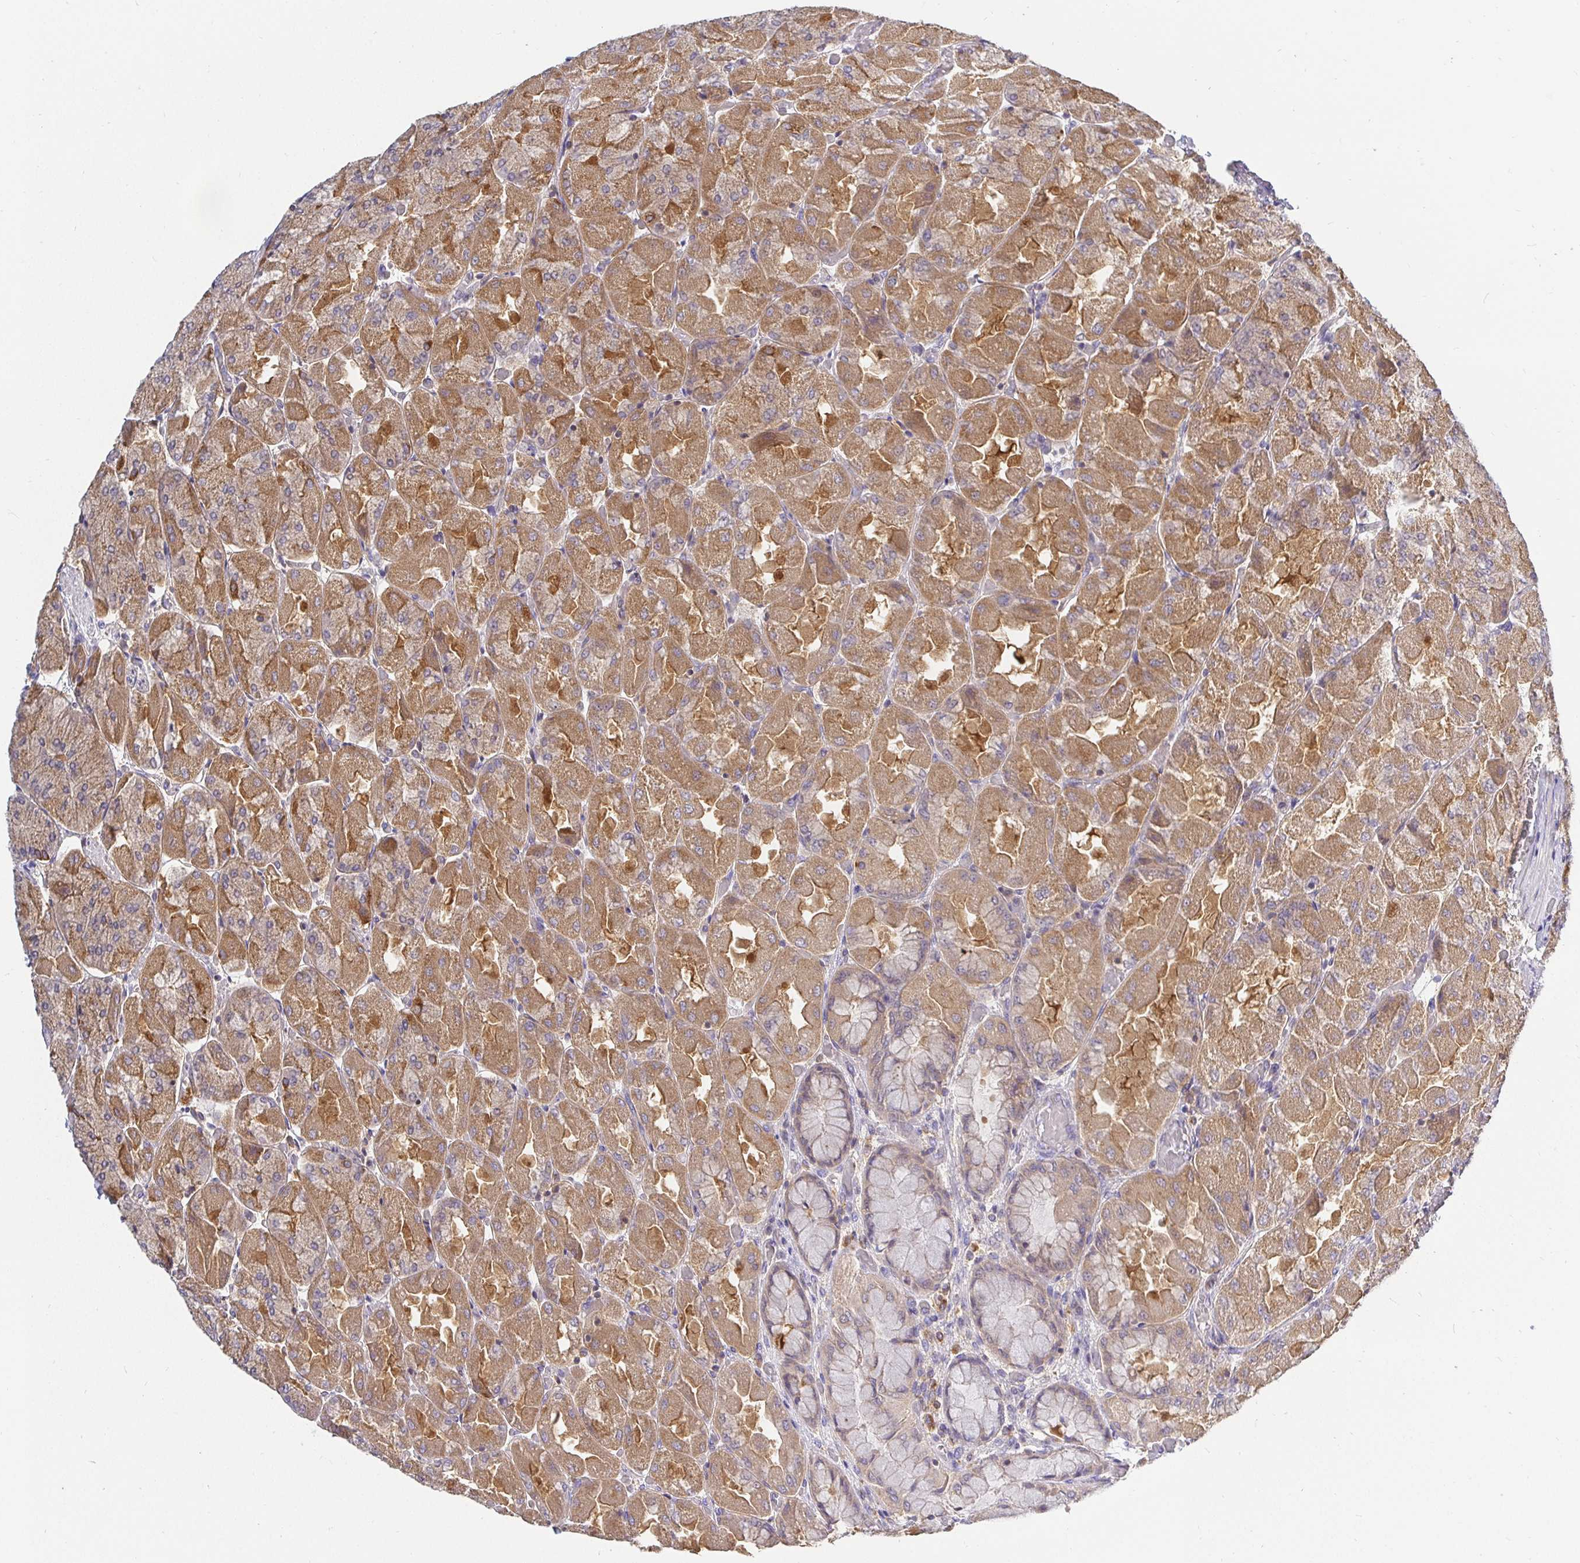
{"staining": {"intensity": "moderate", "quantity": ">75%", "location": "cytoplasmic/membranous"}, "tissue": "stomach", "cell_type": "Glandular cells", "image_type": "normal", "snomed": [{"axis": "morphology", "description": "Normal tissue, NOS"}, {"axis": "topography", "description": "Stomach"}], "caption": "Protein expression analysis of benign human stomach reveals moderate cytoplasmic/membranous positivity in approximately >75% of glandular cells.", "gene": "ATP6V1F", "patient": {"sex": "female", "age": 61}}